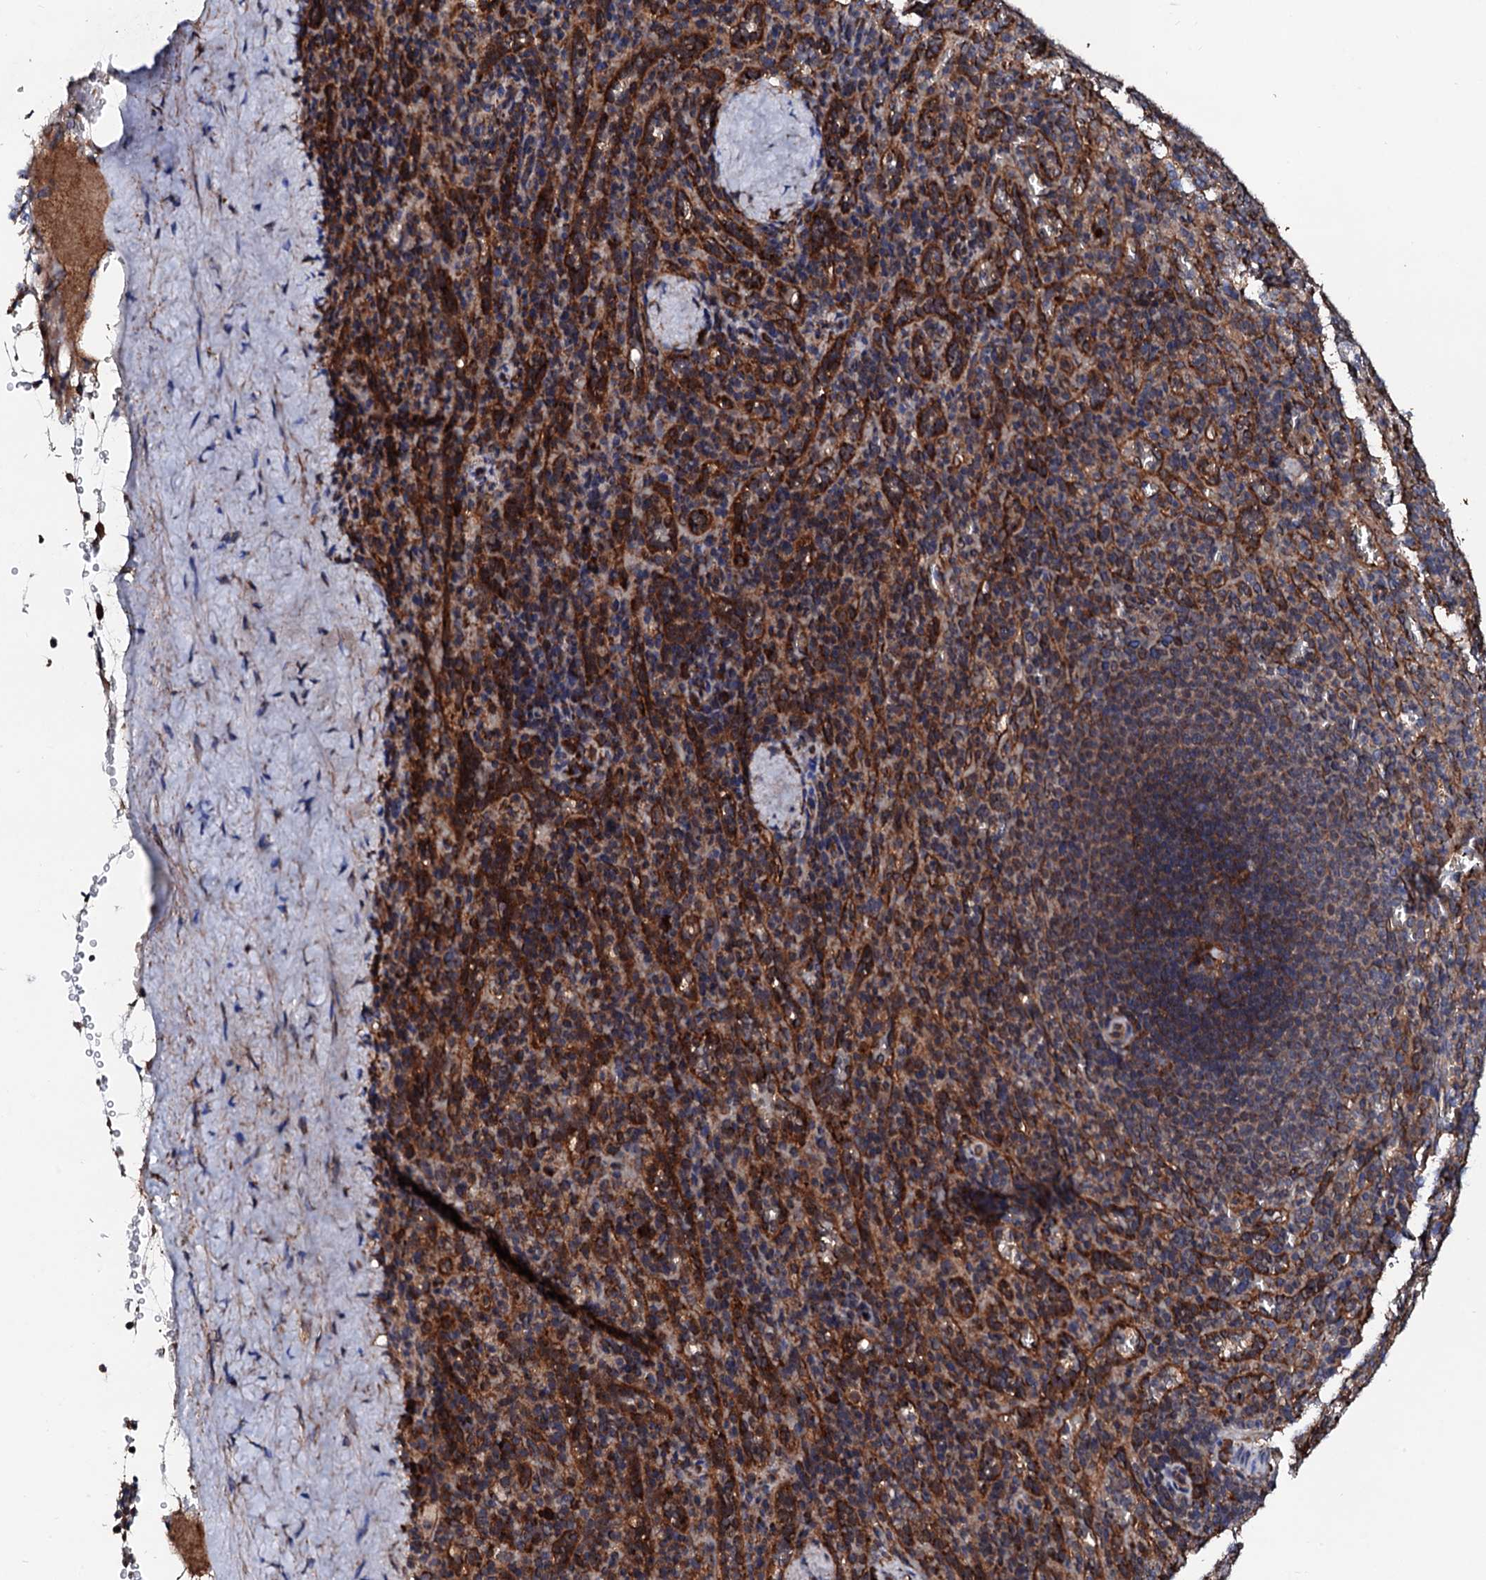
{"staining": {"intensity": "moderate", "quantity": ">75%", "location": "cytoplasmic/membranous"}, "tissue": "spleen", "cell_type": "Cells in red pulp", "image_type": "normal", "snomed": [{"axis": "morphology", "description": "Normal tissue, NOS"}, {"axis": "topography", "description": "Spleen"}], "caption": "Brown immunohistochemical staining in normal human spleen displays moderate cytoplasmic/membranous positivity in about >75% of cells in red pulp. Immunohistochemistry (ihc) stains the protein in brown and the nuclei are stained blue.", "gene": "CKAP5", "patient": {"sex": "female", "age": 21}}